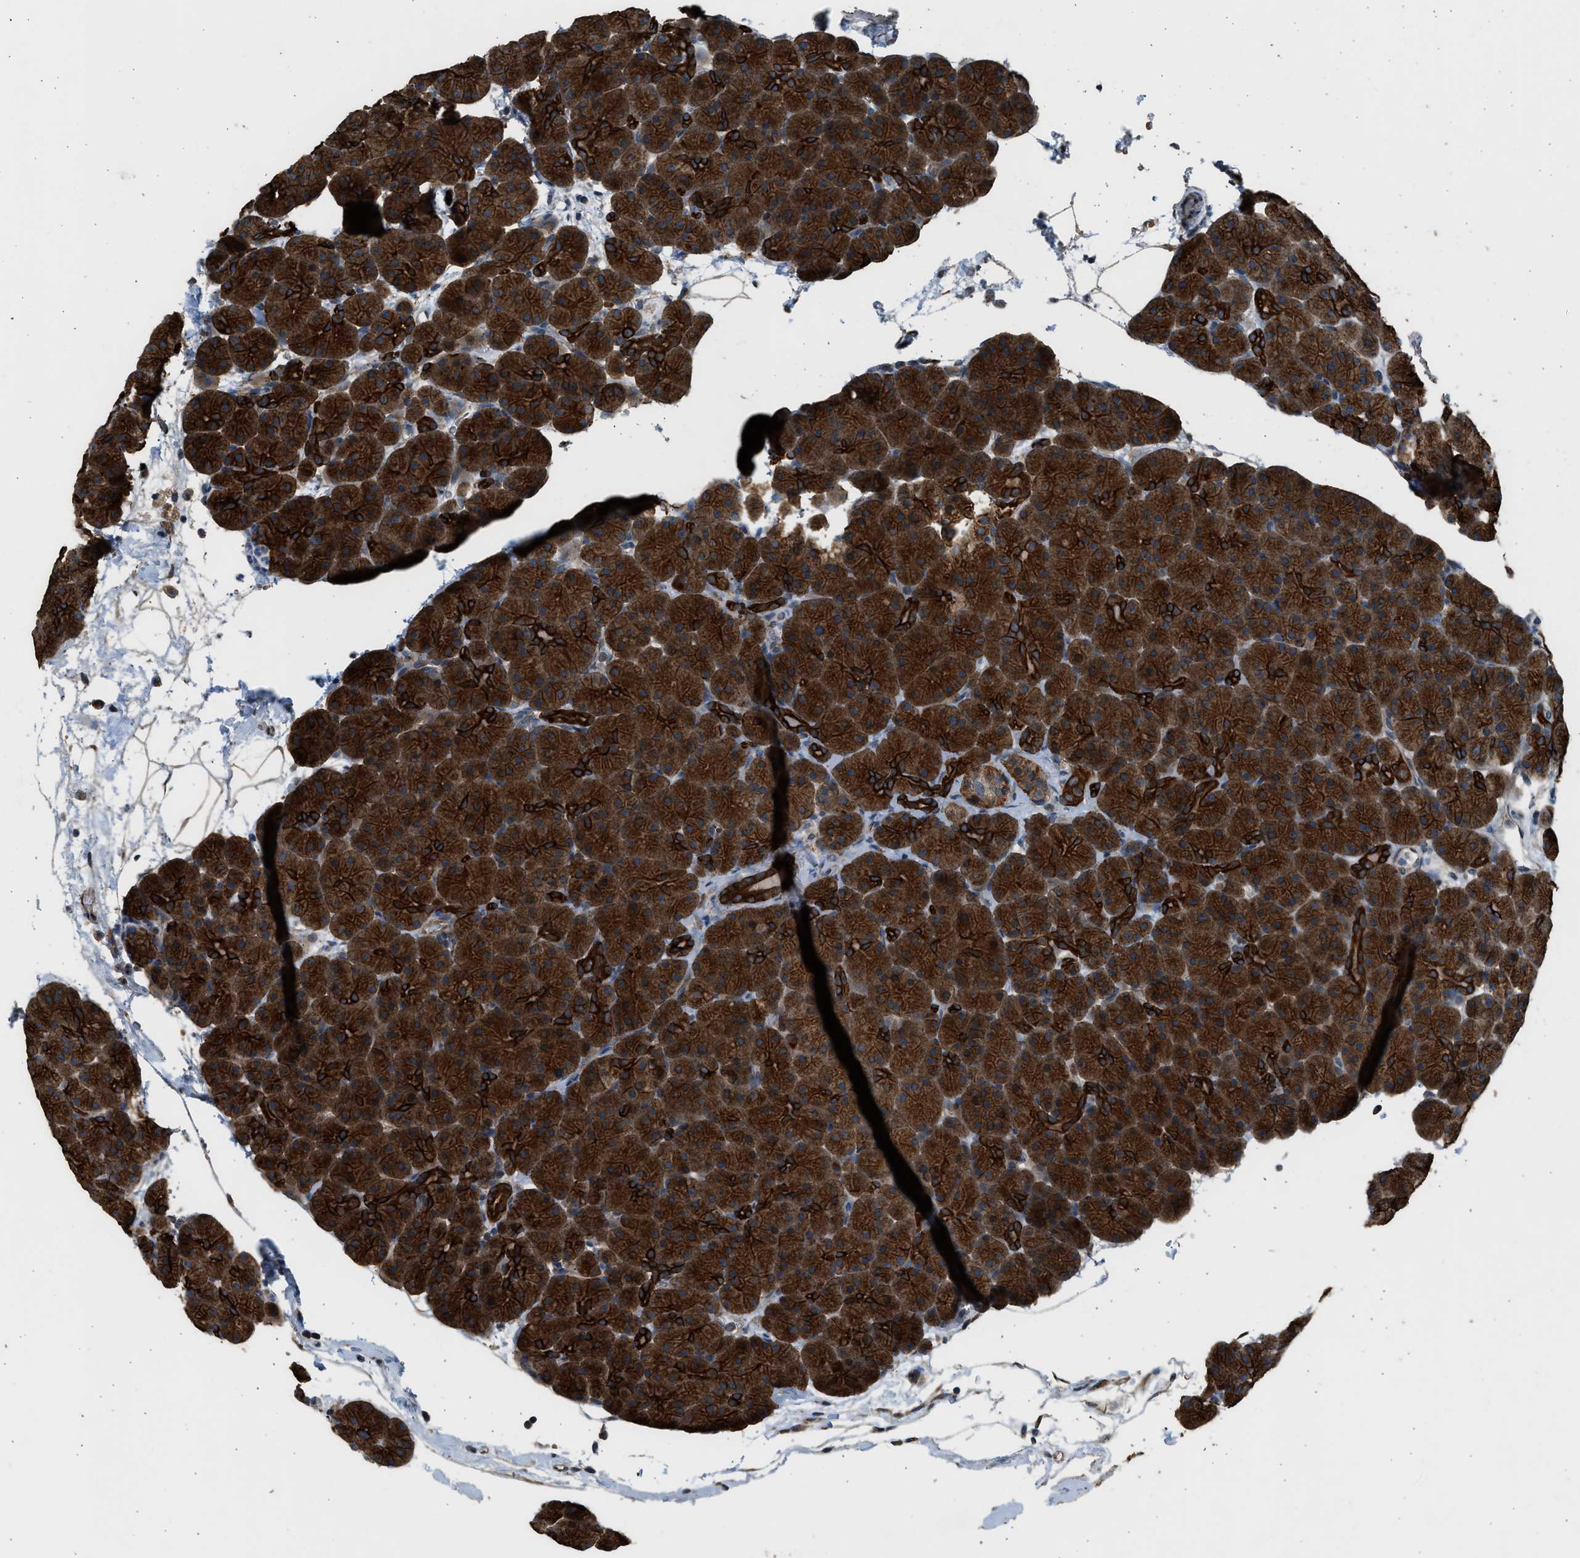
{"staining": {"intensity": "strong", "quantity": ">75%", "location": "cytoplasmic/membranous"}, "tissue": "pancreas", "cell_type": "Exocrine glandular cells", "image_type": "normal", "snomed": [{"axis": "morphology", "description": "Normal tissue, NOS"}, {"axis": "topography", "description": "Pancreas"}], "caption": "A brown stain shows strong cytoplasmic/membranous staining of a protein in exocrine glandular cells of normal human pancreas. (brown staining indicates protein expression, while blue staining denotes nuclei).", "gene": "PCLO", "patient": {"sex": "male", "age": 66}}